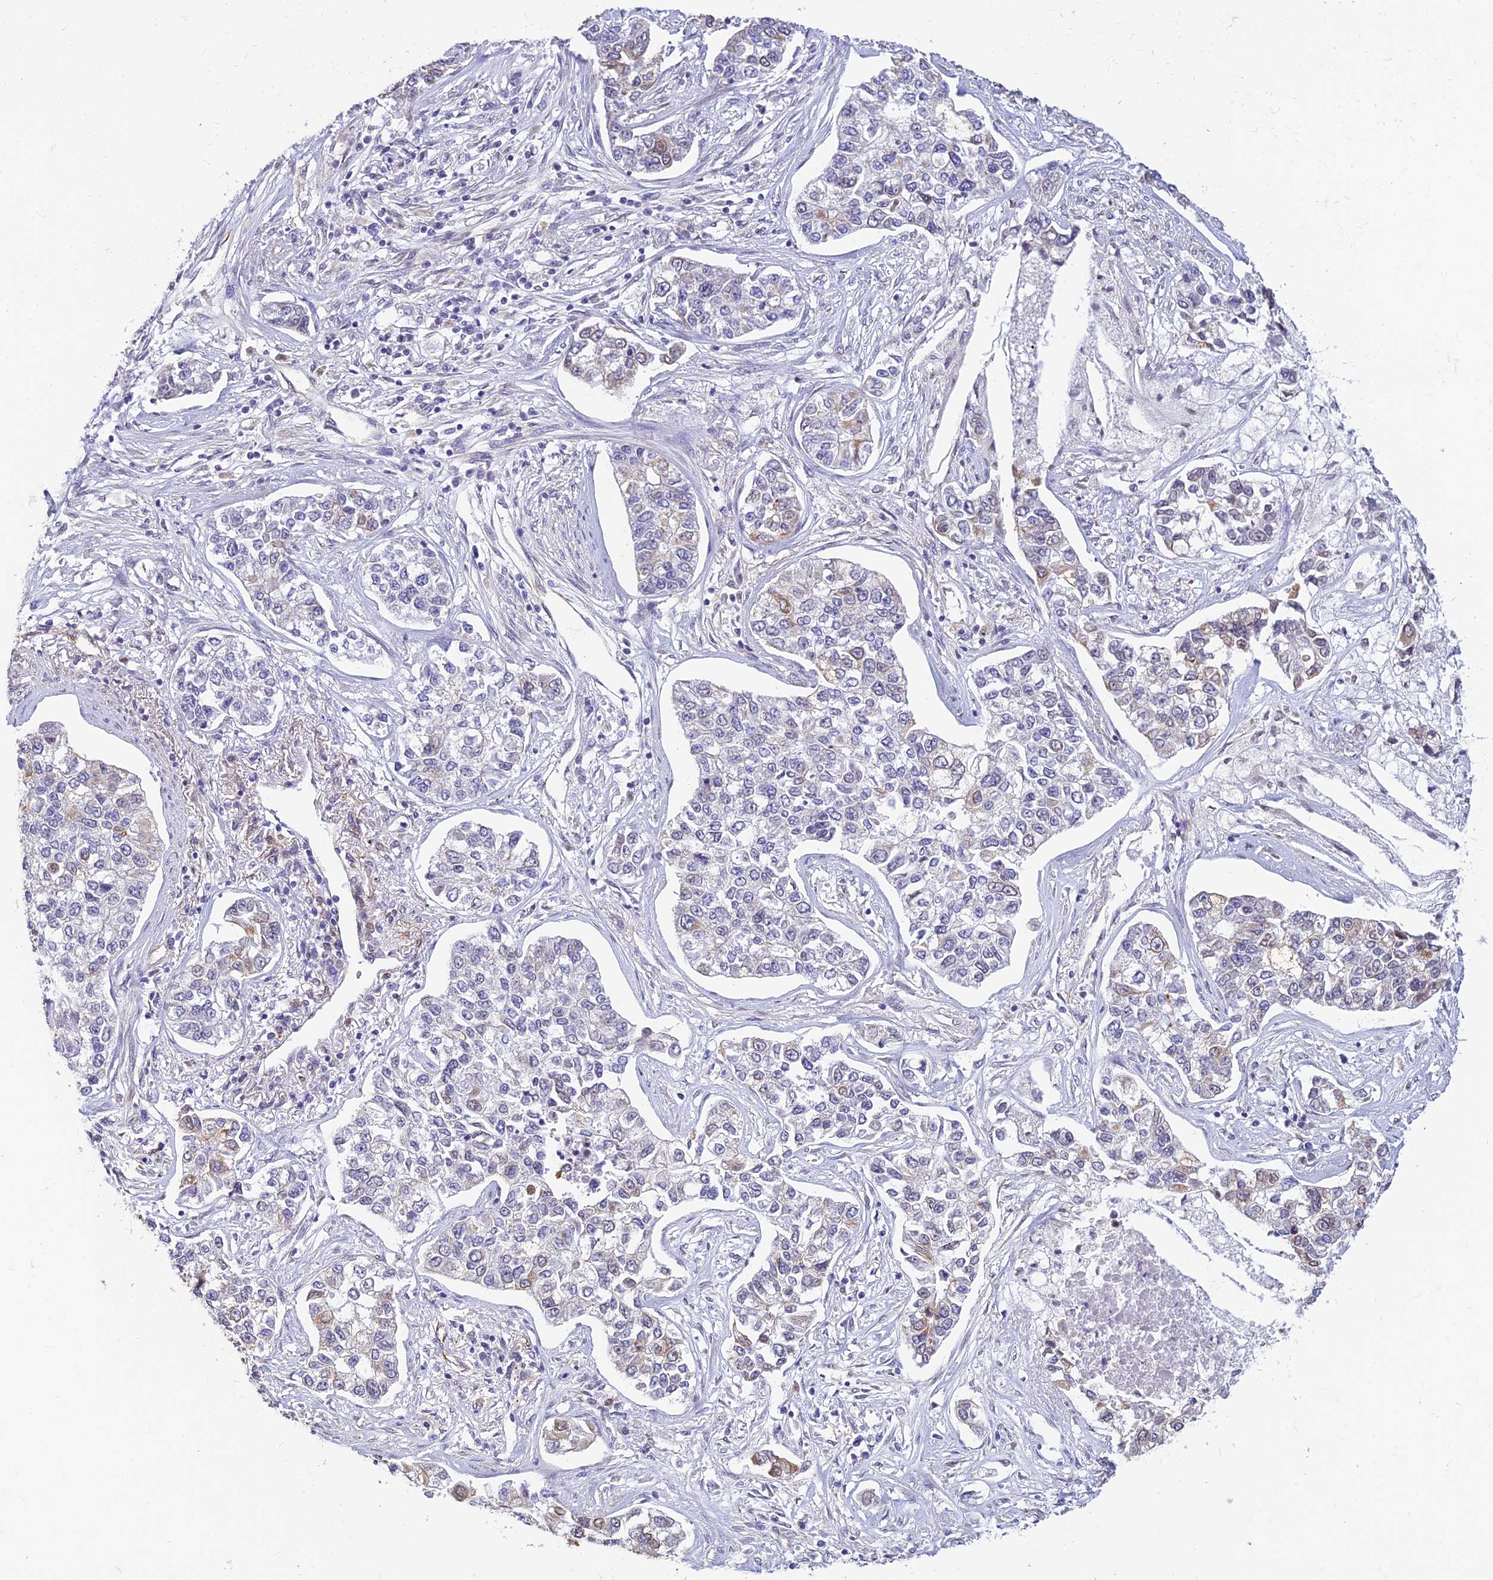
{"staining": {"intensity": "weak", "quantity": "<25%", "location": "cytoplasmic/membranous"}, "tissue": "lung cancer", "cell_type": "Tumor cells", "image_type": "cancer", "snomed": [{"axis": "morphology", "description": "Adenocarcinoma, NOS"}, {"axis": "topography", "description": "Lung"}], "caption": "A high-resolution image shows immunohistochemistry (IHC) staining of lung cancer, which displays no significant staining in tumor cells. (Stains: DAB (3,3'-diaminobenzidine) immunohistochemistry with hematoxylin counter stain, Microscopy: brightfield microscopy at high magnification).", "gene": "ALDH1L2", "patient": {"sex": "male", "age": 49}}